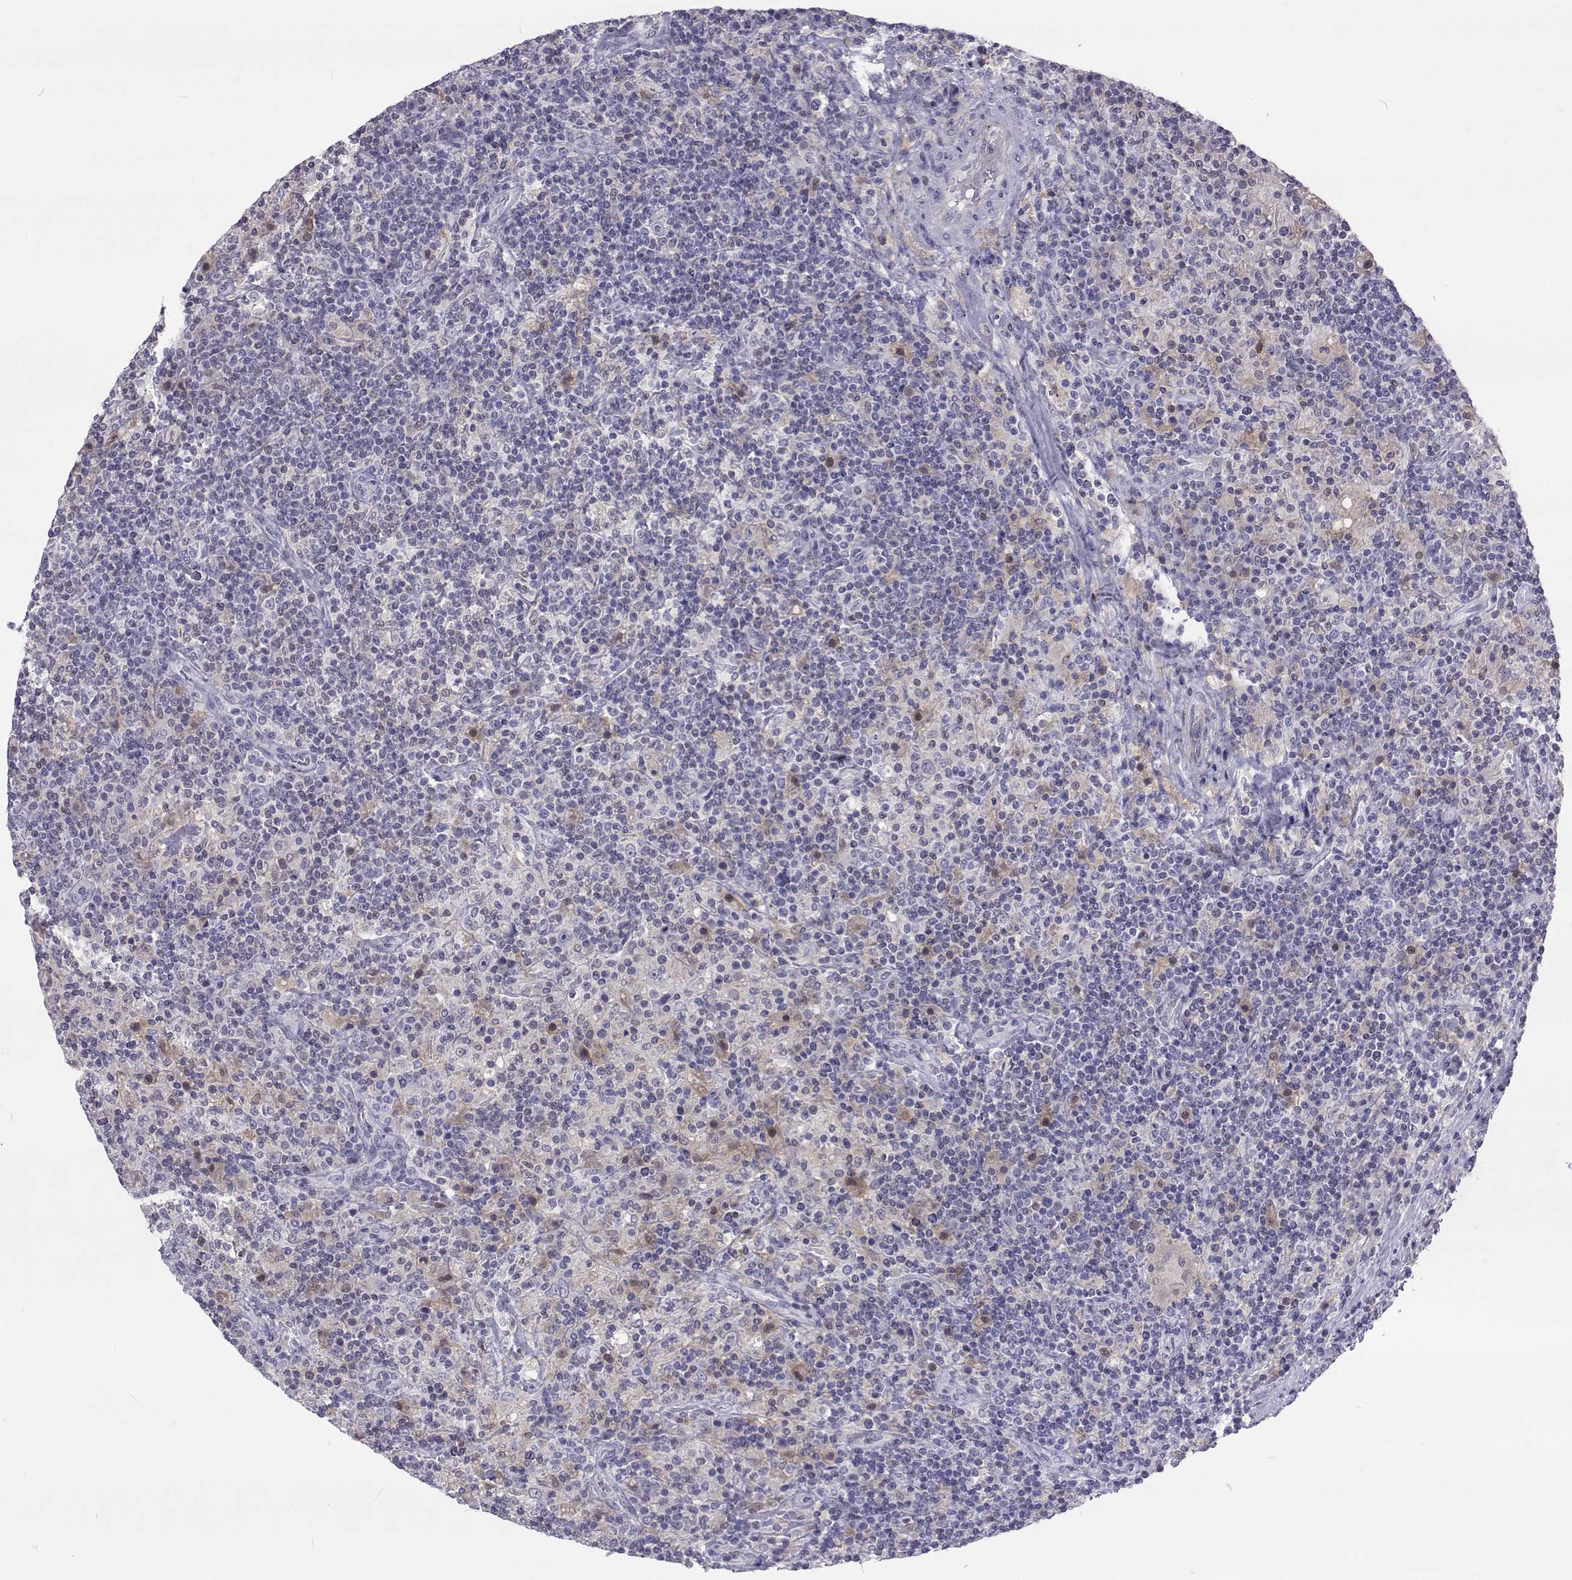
{"staining": {"intensity": "negative", "quantity": "none", "location": "none"}, "tissue": "lymphoma", "cell_type": "Tumor cells", "image_type": "cancer", "snomed": [{"axis": "morphology", "description": "Hodgkin's disease, NOS"}, {"axis": "topography", "description": "Lymph node"}], "caption": "An immunohistochemistry (IHC) micrograph of lymphoma is shown. There is no staining in tumor cells of lymphoma.", "gene": "GALM", "patient": {"sex": "male", "age": 70}}